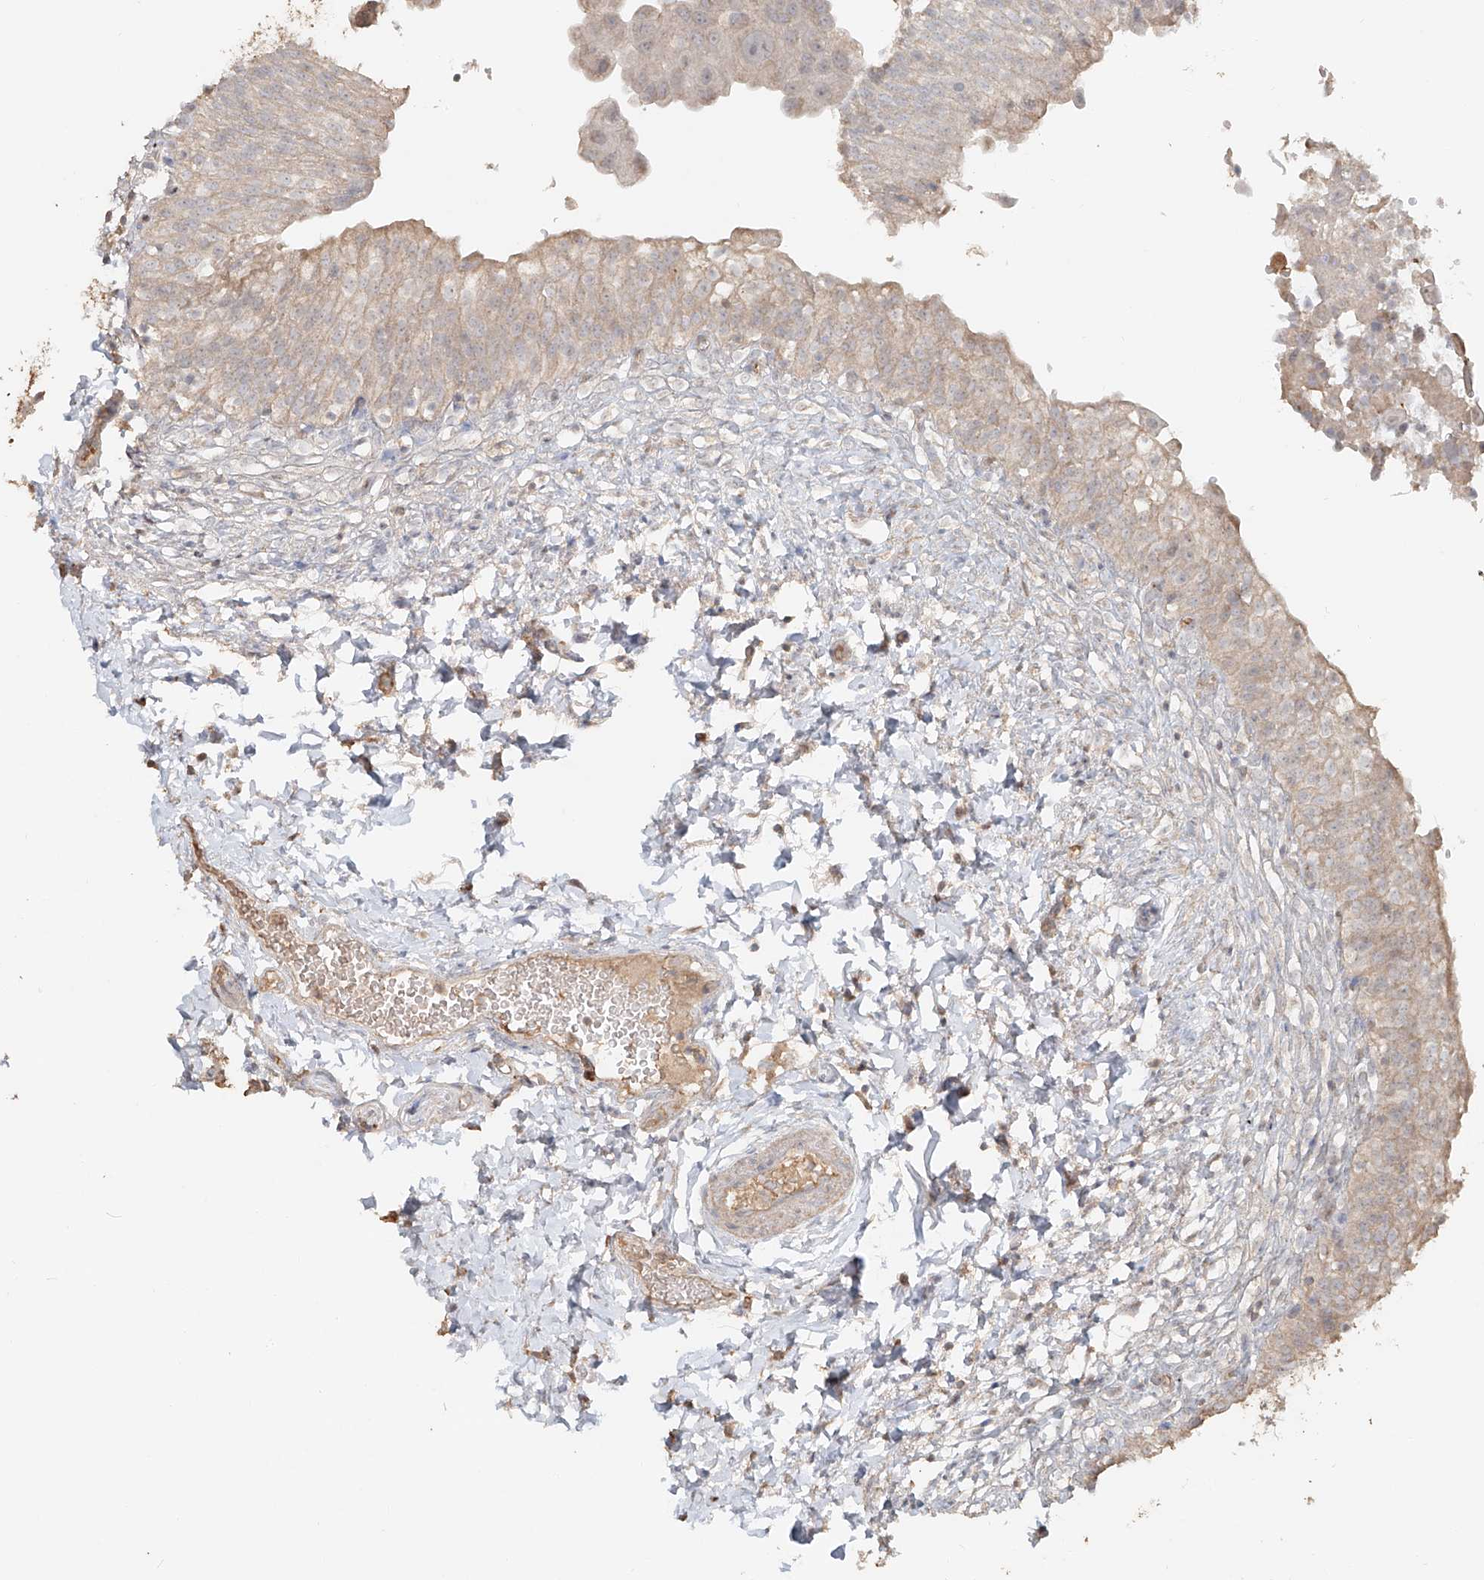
{"staining": {"intensity": "moderate", "quantity": "<25%", "location": "cytoplasmic/membranous"}, "tissue": "urinary bladder", "cell_type": "Urothelial cells", "image_type": "normal", "snomed": [{"axis": "morphology", "description": "Normal tissue, NOS"}, {"axis": "topography", "description": "Urinary bladder"}], "caption": "A micrograph of urinary bladder stained for a protein displays moderate cytoplasmic/membranous brown staining in urothelial cells. The staining is performed using DAB (3,3'-diaminobenzidine) brown chromogen to label protein expression. The nuclei are counter-stained blue using hematoxylin.", "gene": "NPHS1", "patient": {"sex": "male", "age": 55}}